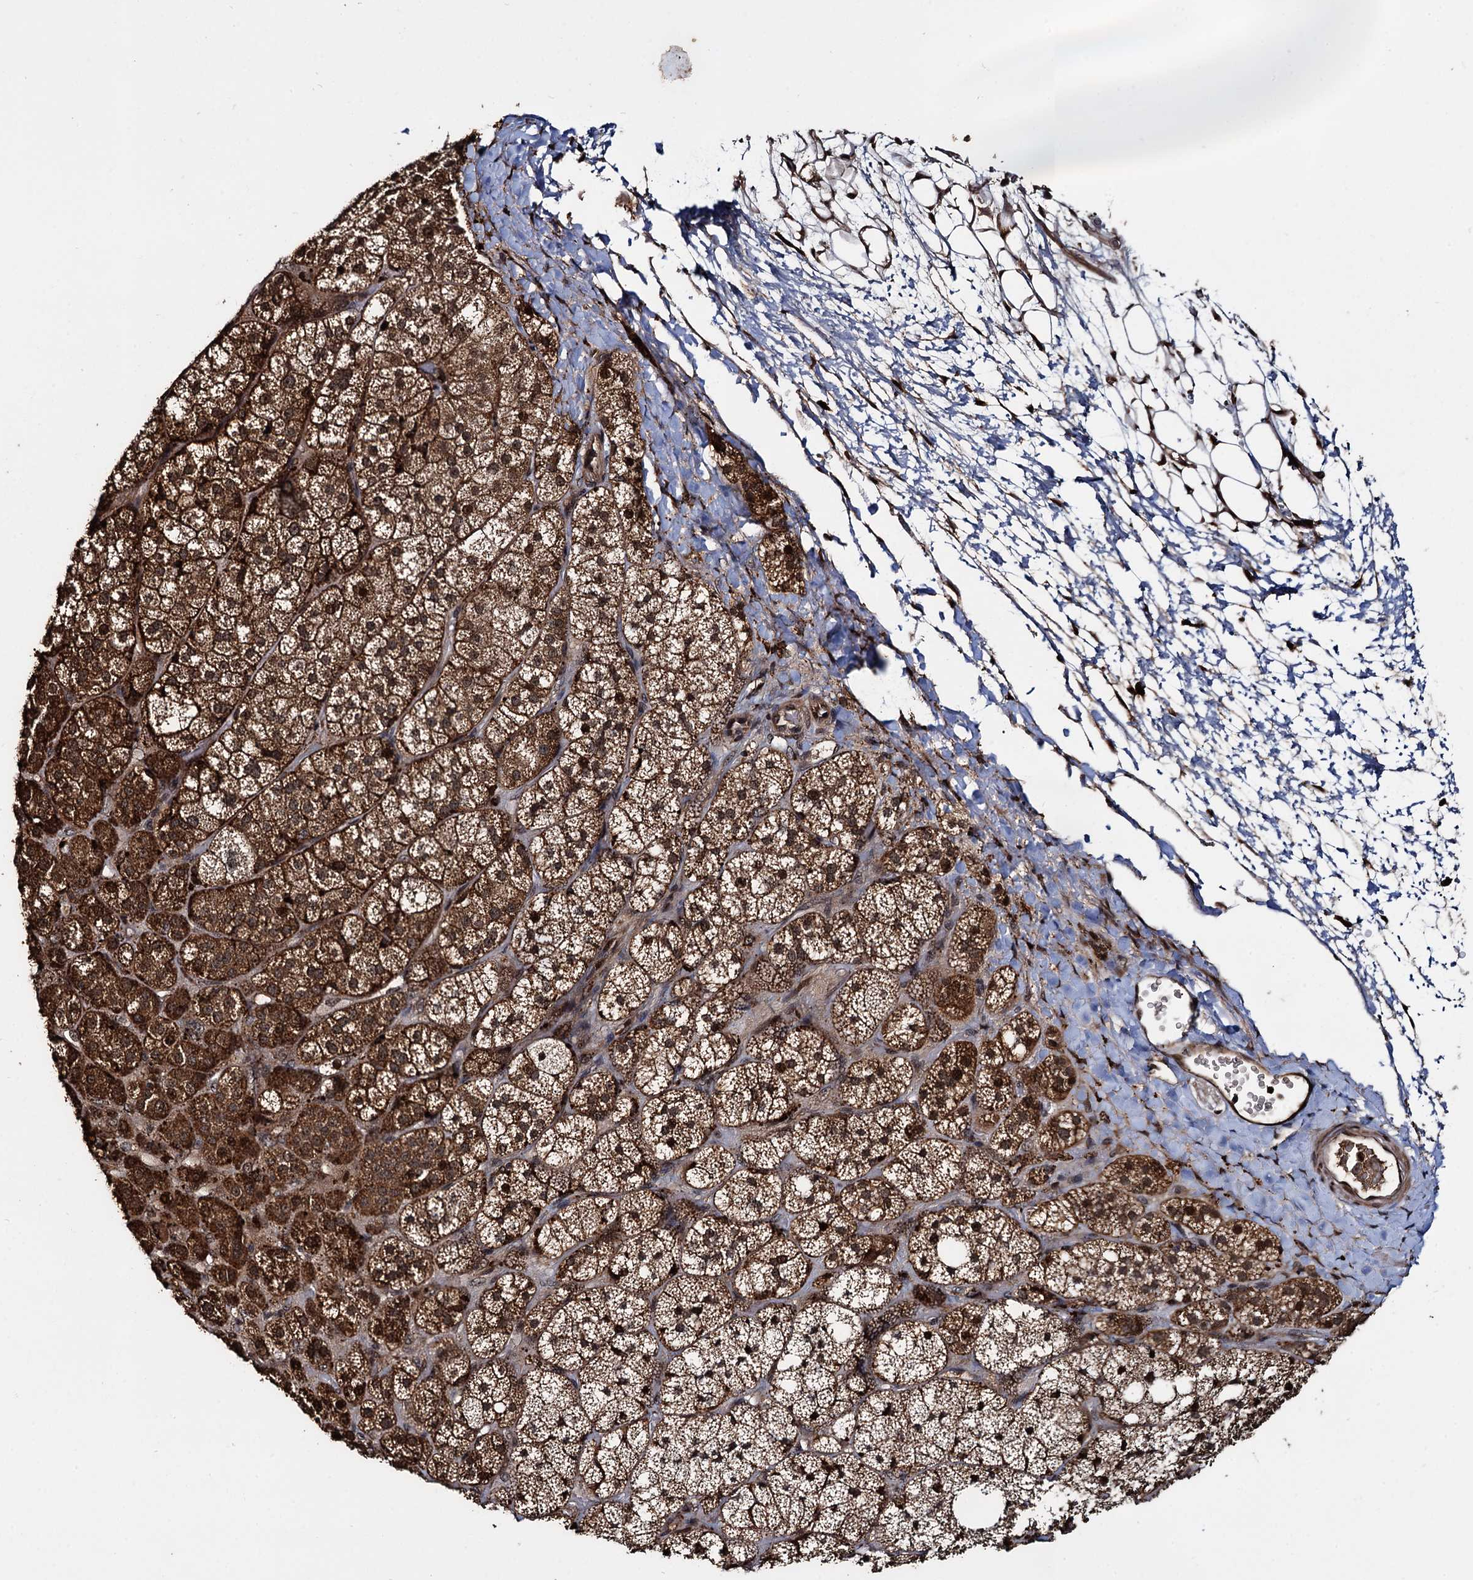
{"staining": {"intensity": "strong", "quantity": ">75%", "location": "cytoplasmic/membranous,nuclear"}, "tissue": "adrenal gland", "cell_type": "Glandular cells", "image_type": "normal", "snomed": [{"axis": "morphology", "description": "Normal tissue, NOS"}, {"axis": "topography", "description": "Adrenal gland"}], "caption": "DAB (3,3'-diaminobenzidine) immunohistochemical staining of unremarkable adrenal gland shows strong cytoplasmic/membranous,nuclear protein staining in approximately >75% of glandular cells.", "gene": "CEP192", "patient": {"sex": "male", "age": 61}}